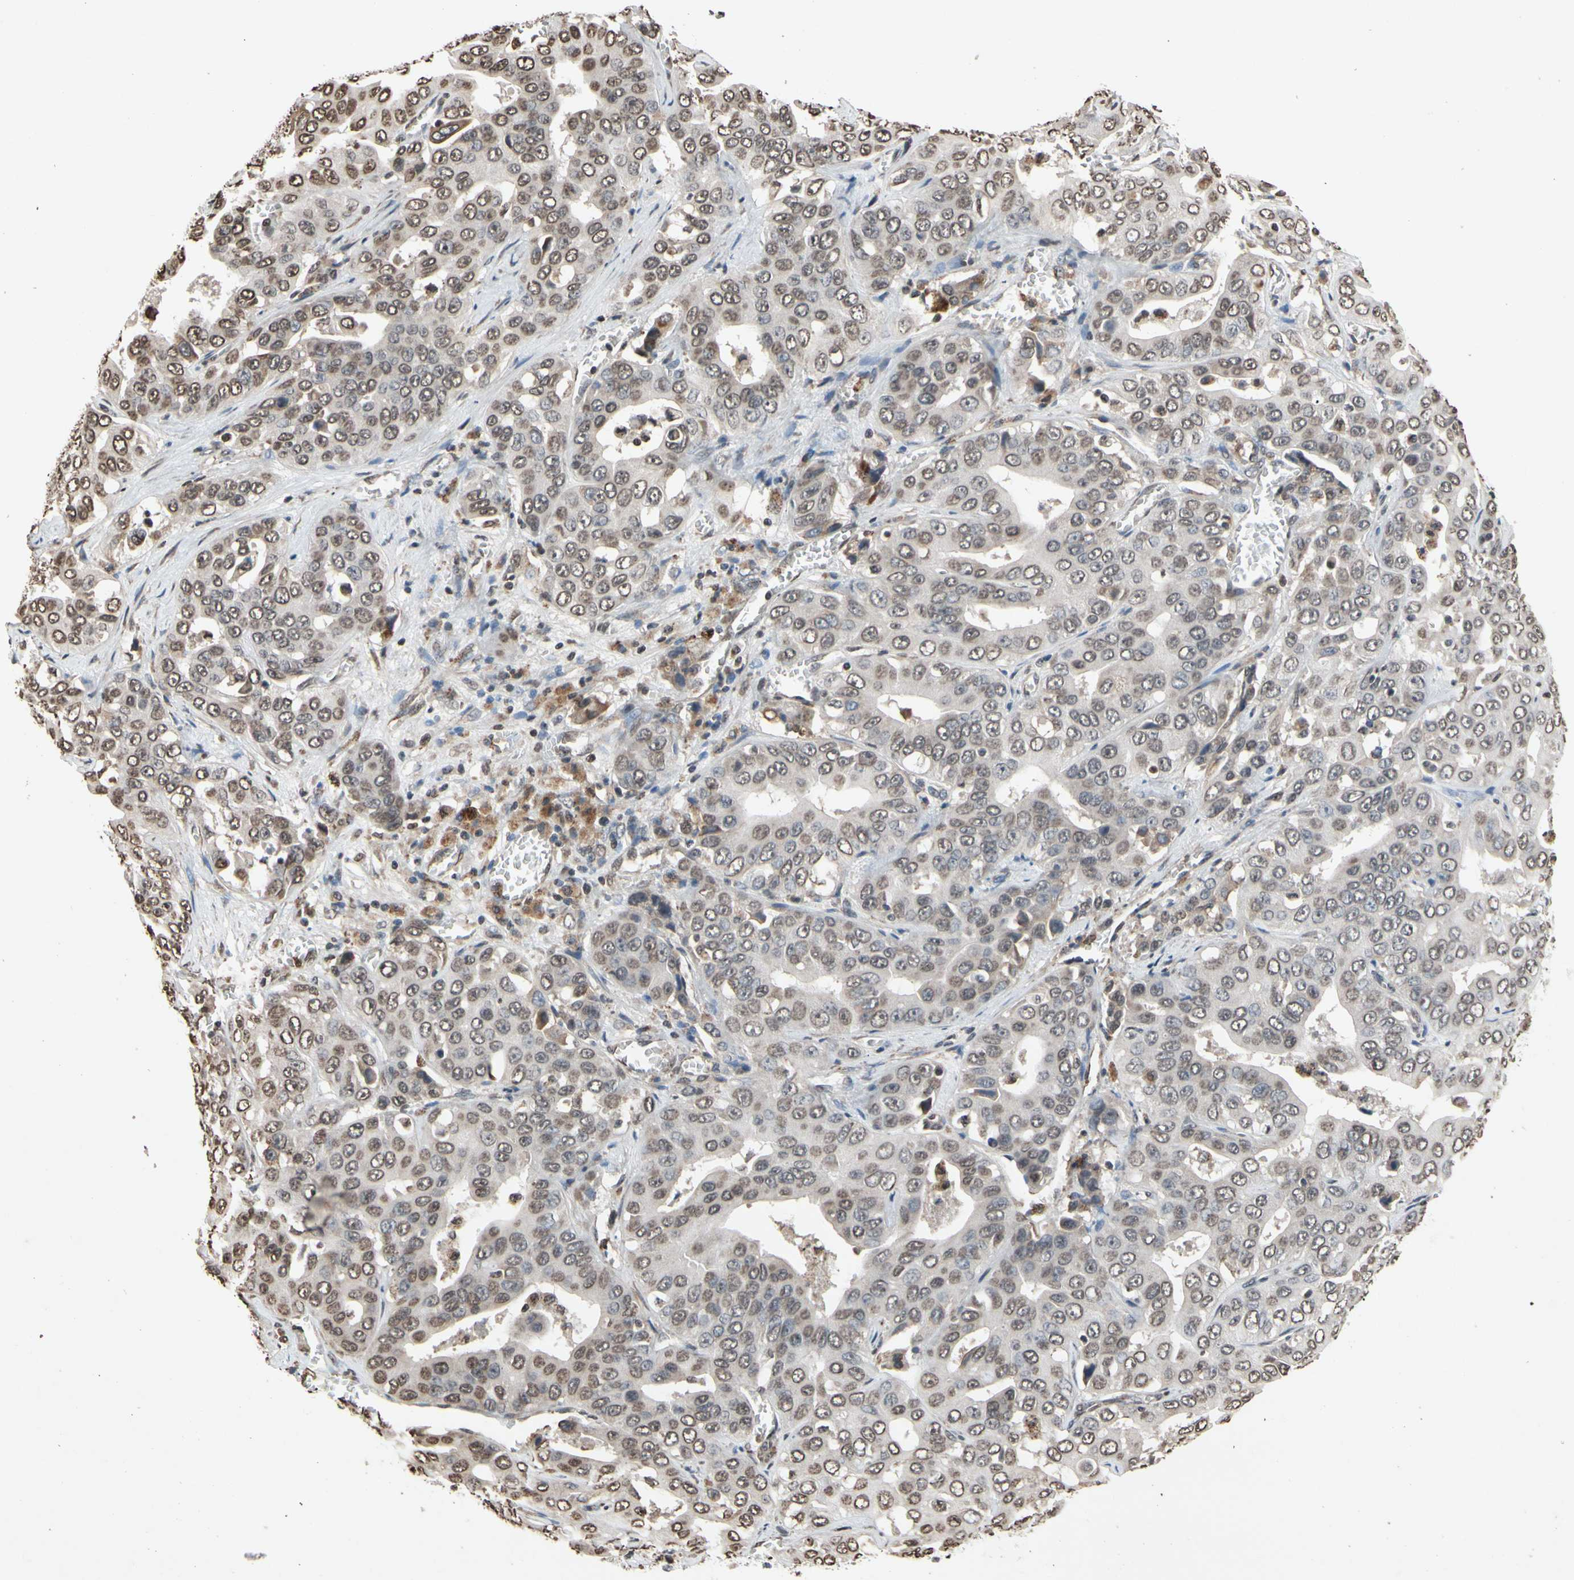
{"staining": {"intensity": "weak", "quantity": ">75%", "location": "cytoplasmic/membranous"}, "tissue": "liver cancer", "cell_type": "Tumor cells", "image_type": "cancer", "snomed": [{"axis": "morphology", "description": "Cholangiocarcinoma"}, {"axis": "topography", "description": "Liver"}], "caption": "This image reveals immunohistochemistry (IHC) staining of human cholangiocarcinoma (liver), with low weak cytoplasmic/membranous staining in about >75% of tumor cells.", "gene": "HIPK2", "patient": {"sex": "female", "age": 52}}